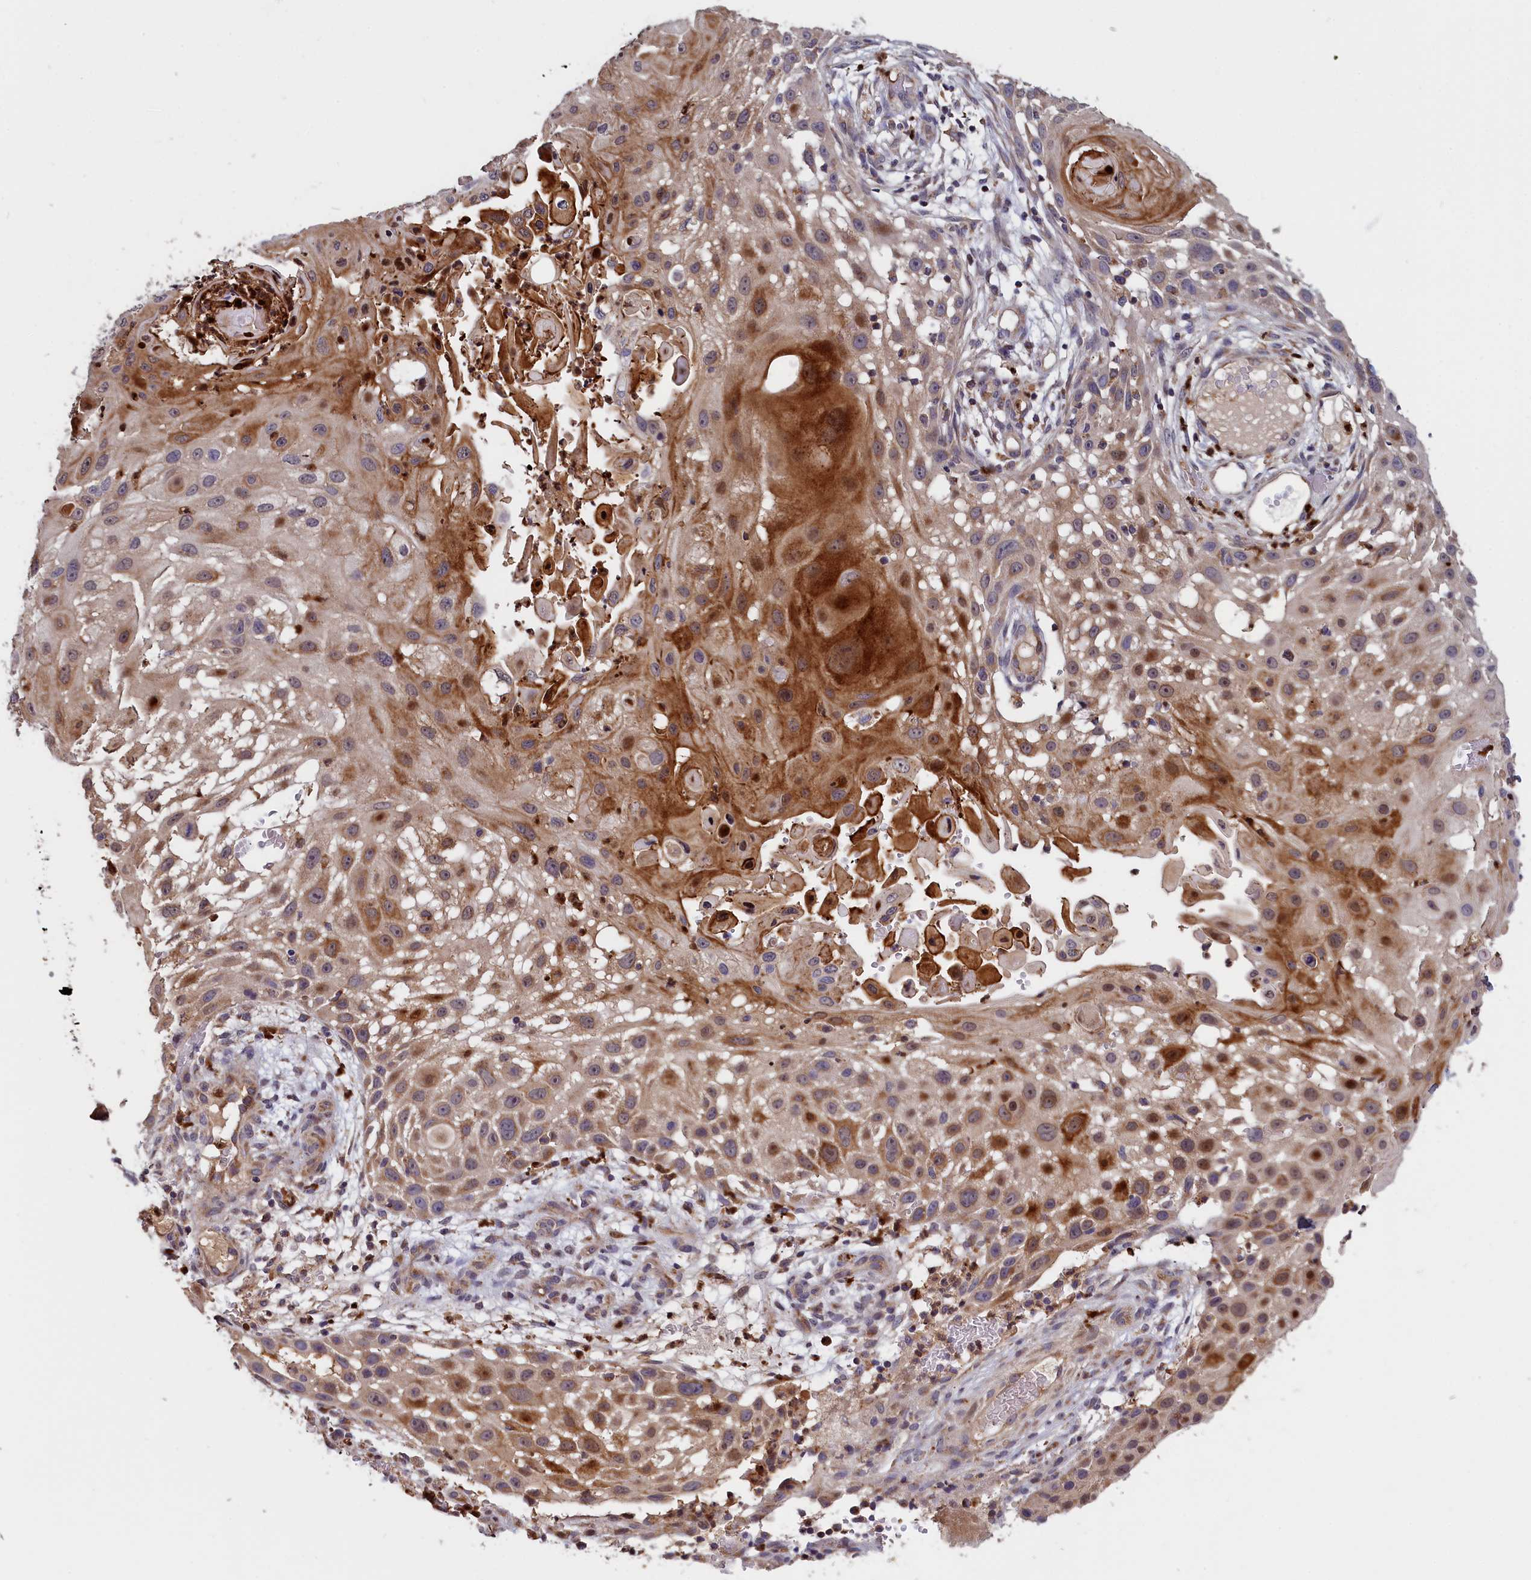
{"staining": {"intensity": "moderate", "quantity": "25%-75%", "location": "cytoplasmic/membranous"}, "tissue": "skin cancer", "cell_type": "Tumor cells", "image_type": "cancer", "snomed": [{"axis": "morphology", "description": "Squamous cell carcinoma, NOS"}, {"axis": "topography", "description": "Skin"}], "caption": "A brown stain shows moderate cytoplasmic/membranous positivity of a protein in human squamous cell carcinoma (skin) tumor cells. The protein of interest is stained brown, and the nuclei are stained in blue (DAB (3,3'-diaminobenzidine) IHC with brightfield microscopy, high magnification).", "gene": "EPB41L4B", "patient": {"sex": "female", "age": 44}}